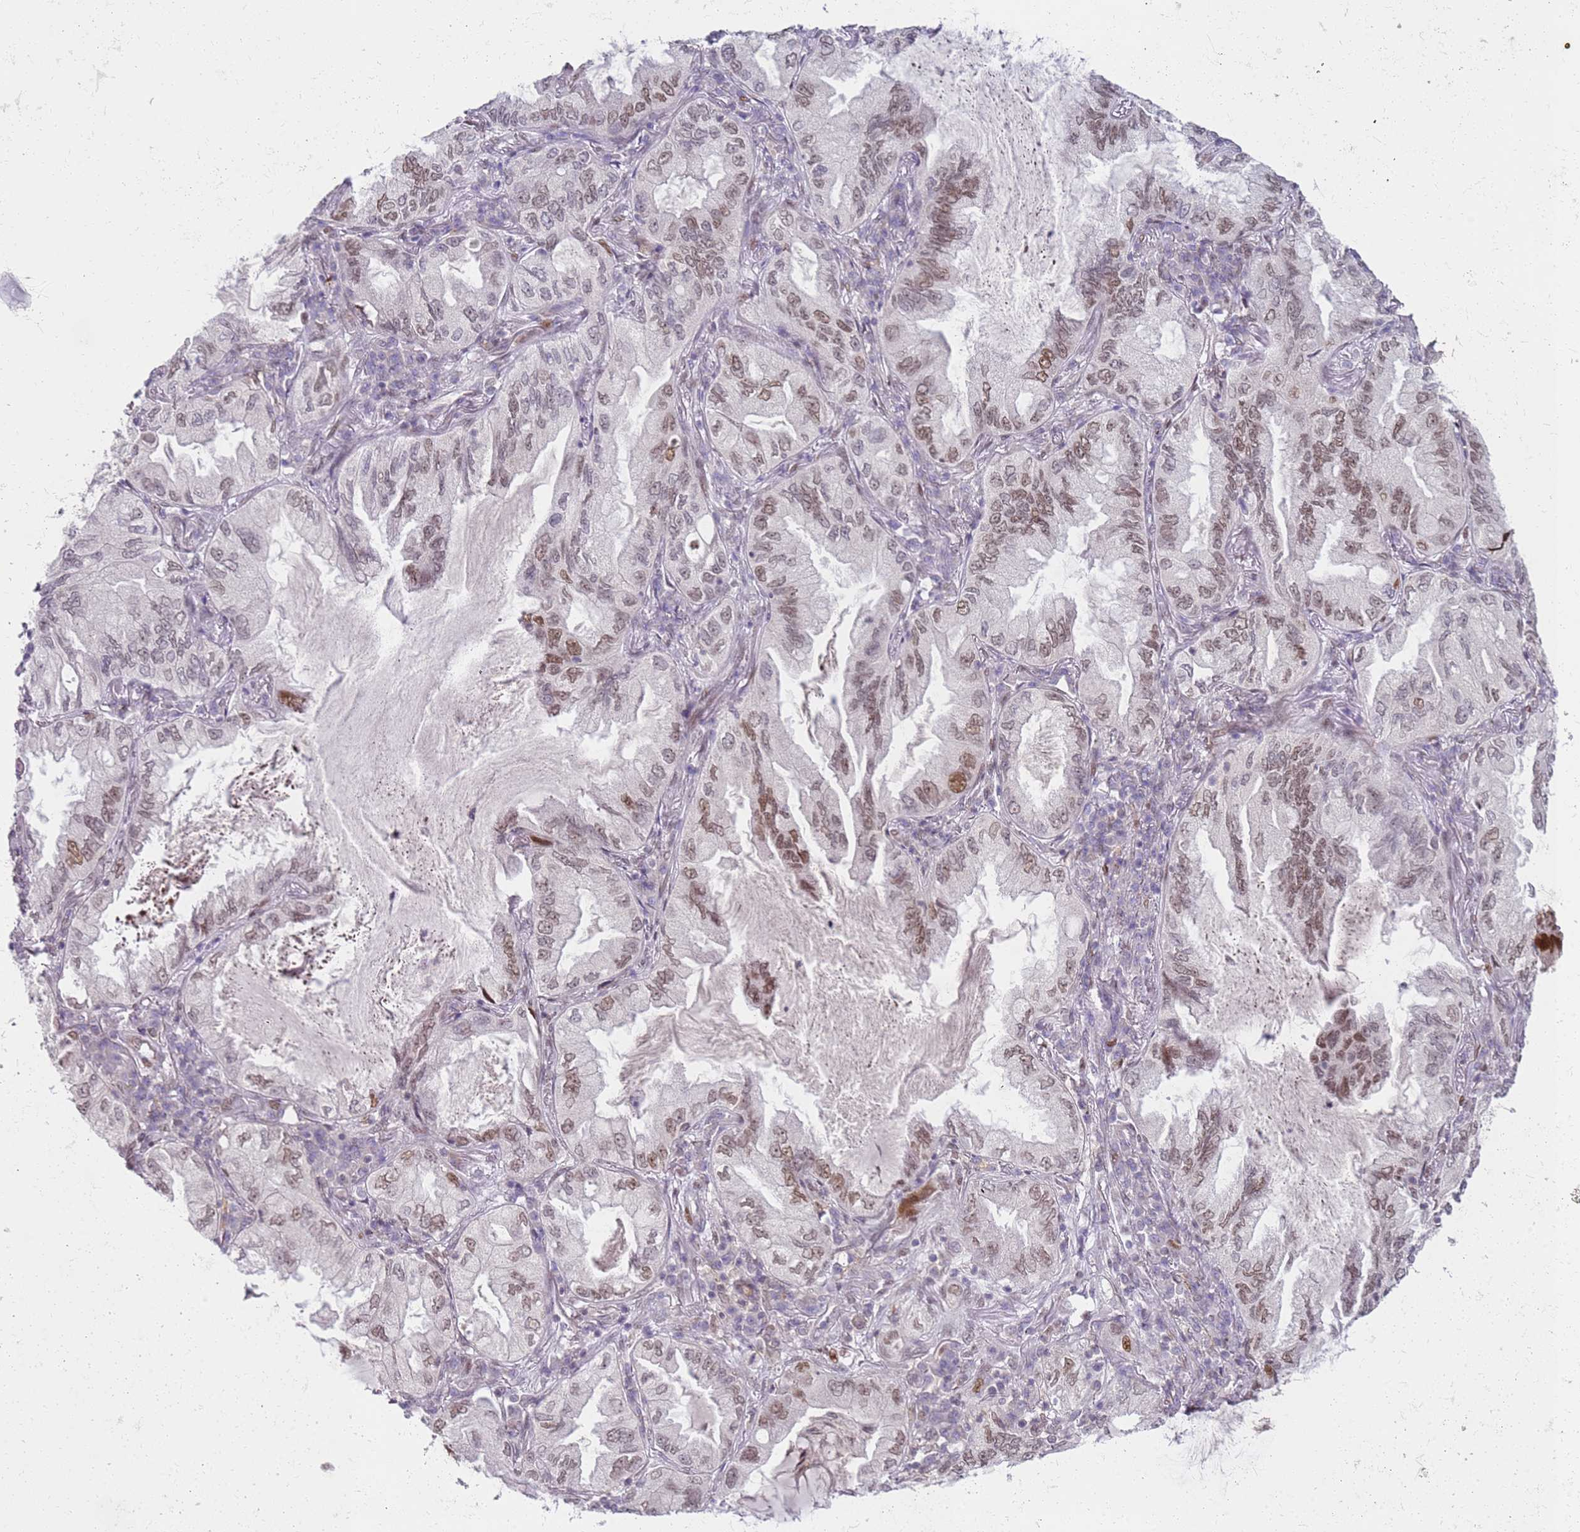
{"staining": {"intensity": "moderate", "quantity": ">75%", "location": "nuclear"}, "tissue": "lung cancer", "cell_type": "Tumor cells", "image_type": "cancer", "snomed": [{"axis": "morphology", "description": "Adenocarcinoma, NOS"}, {"axis": "topography", "description": "Lung"}], "caption": "Immunohistochemical staining of human lung cancer (adenocarcinoma) demonstrates moderate nuclear protein positivity in approximately >75% of tumor cells. (brown staining indicates protein expression, while blue staining denotes nuclei).", "gene": "PHC2", "patient": {"sex": "female", "age": 69}}